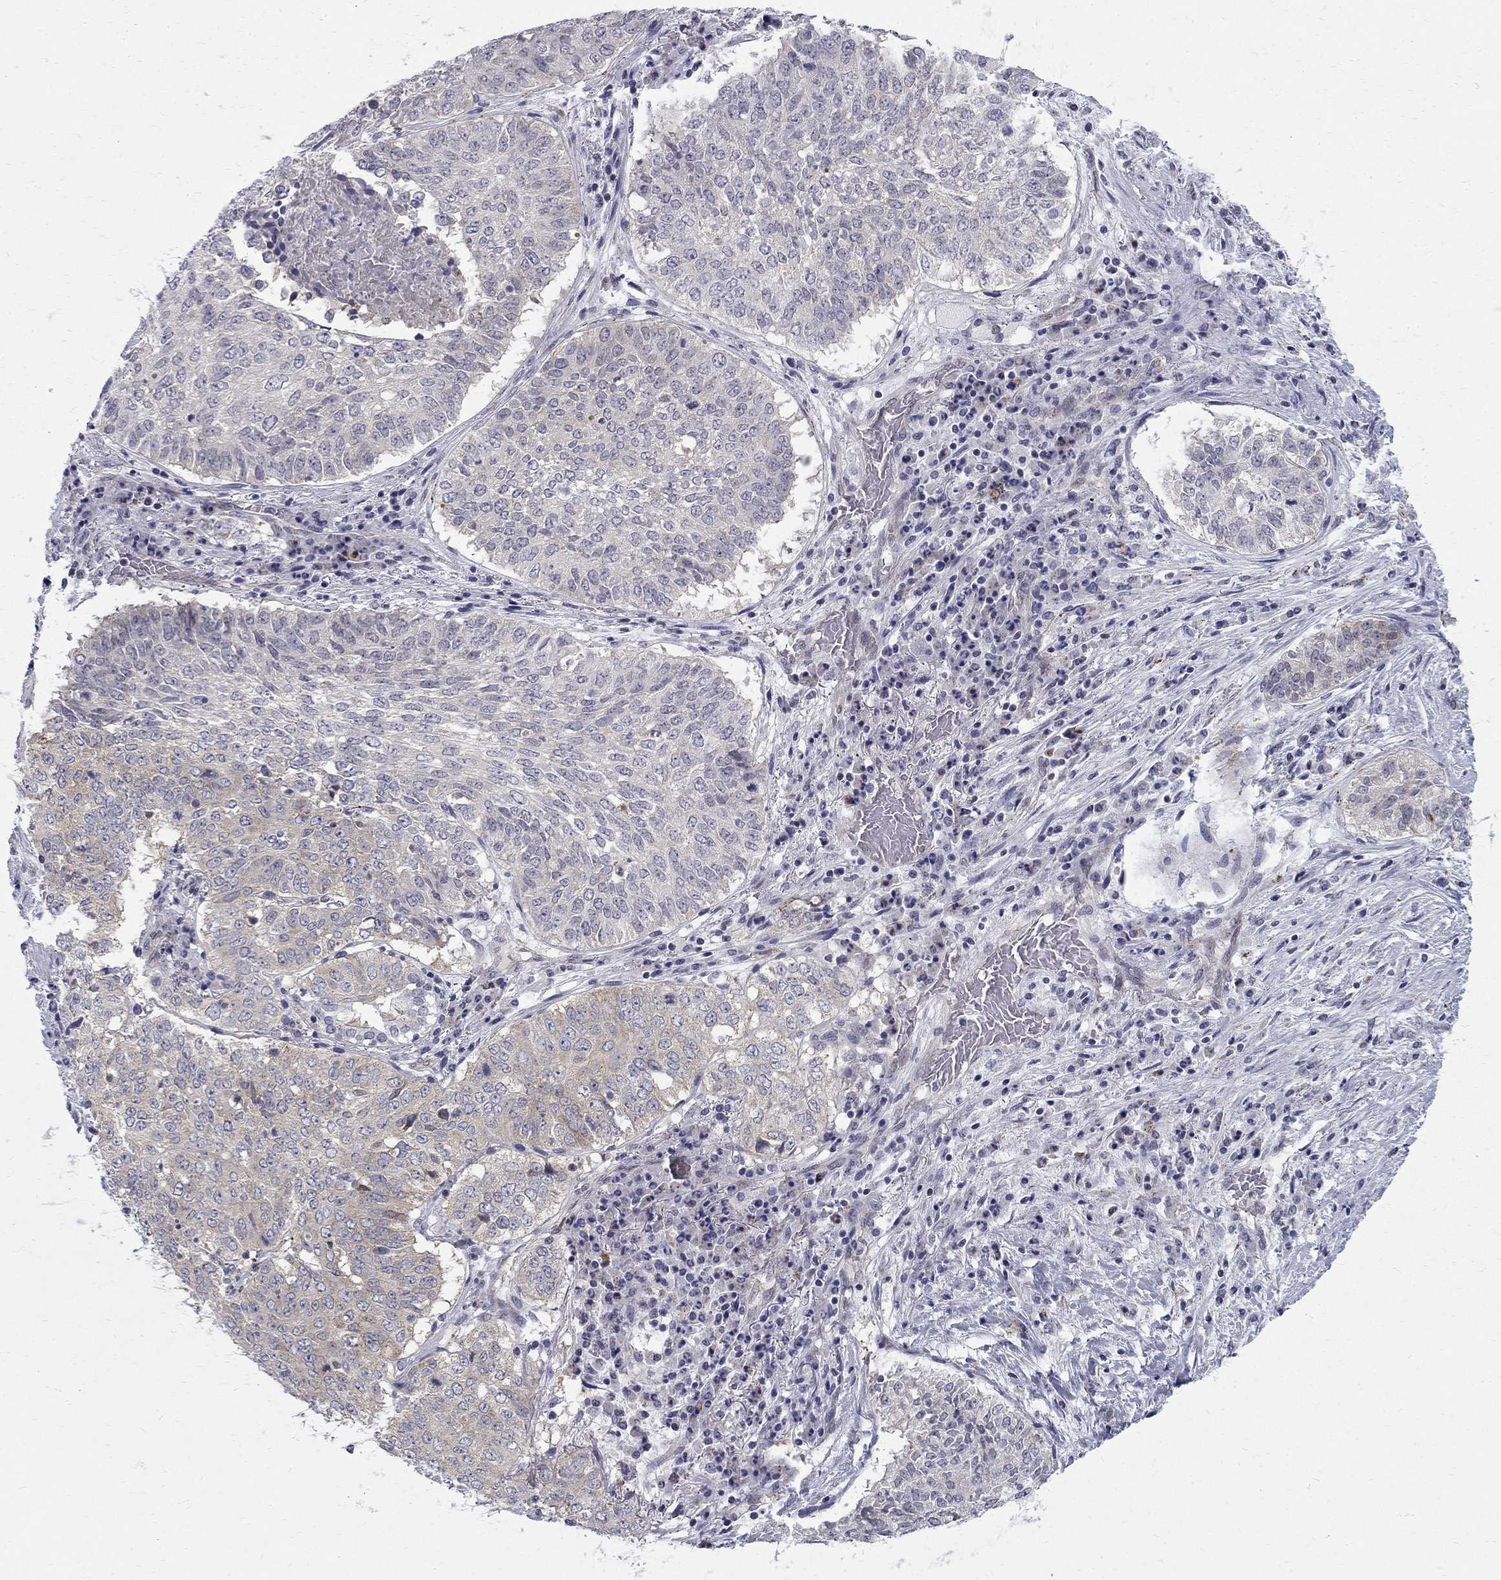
{"staining": {"intensity": "negative", "quantity": "none", "location": "none"}, "tissue": "lung cancer", "cell_type": "Tumor cells", "image_type": "cancer", "snomed": [{"axis": "morphology", "description": "Squamous cell carcinoma, NOS"}, {"axis": "topography", "description": "Lung"}], "caption": "High magnification brightfield microscopy of squamous cell carcinoma (lung) stained with DAB (brown) and counterstained with hematoxylin (blue): tumor cells show no significant expression.", "gene": "CLIC6", "patient": {"sex": "male", "age": 64}}